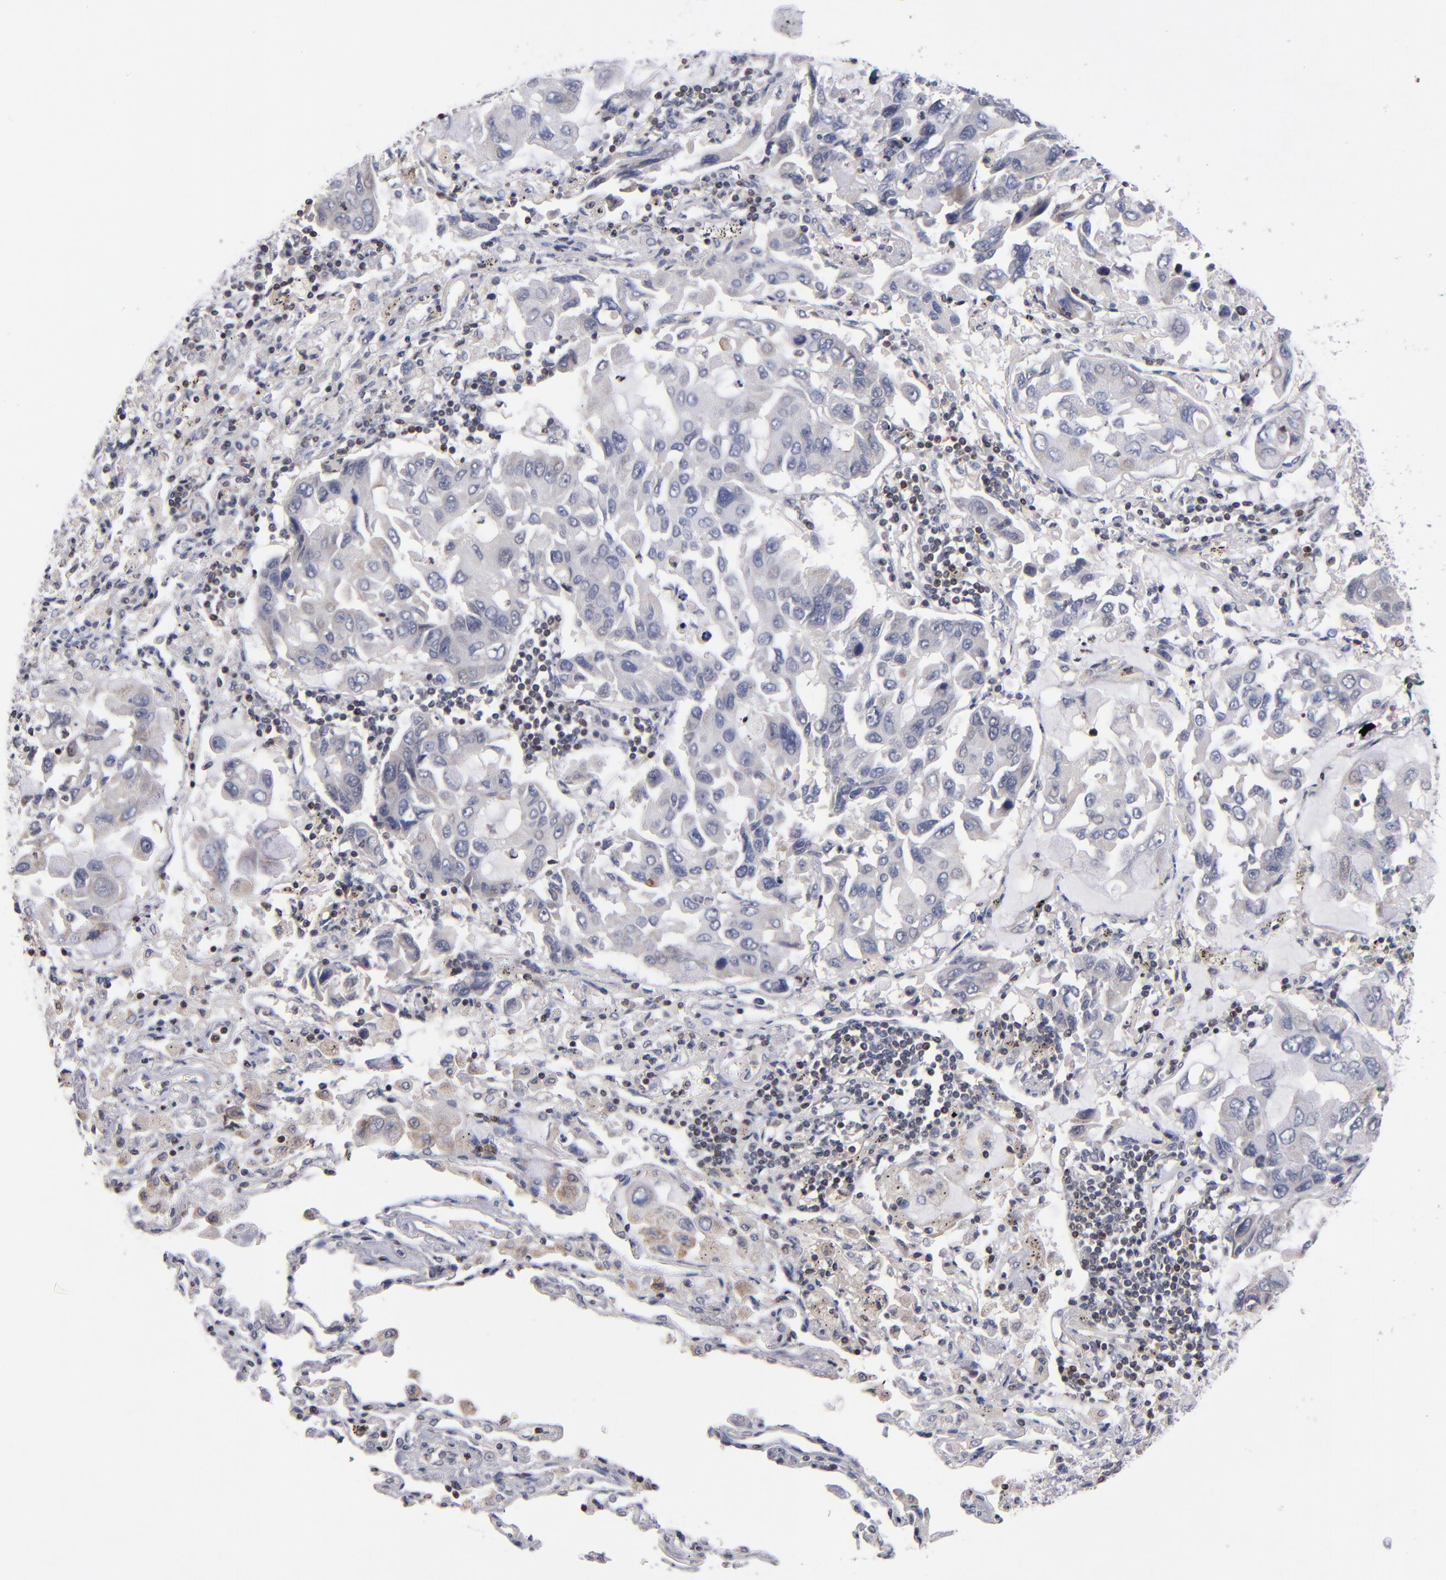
{"staining": {"intensity": "weak", "quantity": "<25%", "location": "cytoplasmic/membranous"}, "tissue": "lung cancer", "cell_type": "Tumor cells", "image_type": "cancer", "snomed": [{"axis": "morphology", "description": "Adenocarcinoma, NOS"}, {"axis": "topography", "description": "Lung"}], "caption": "The image reveals no significant positivity in tumor cells of lung adenocarcinoma.", "gene": "ODF2", "patient": {"sex": "male", "age": 64}}